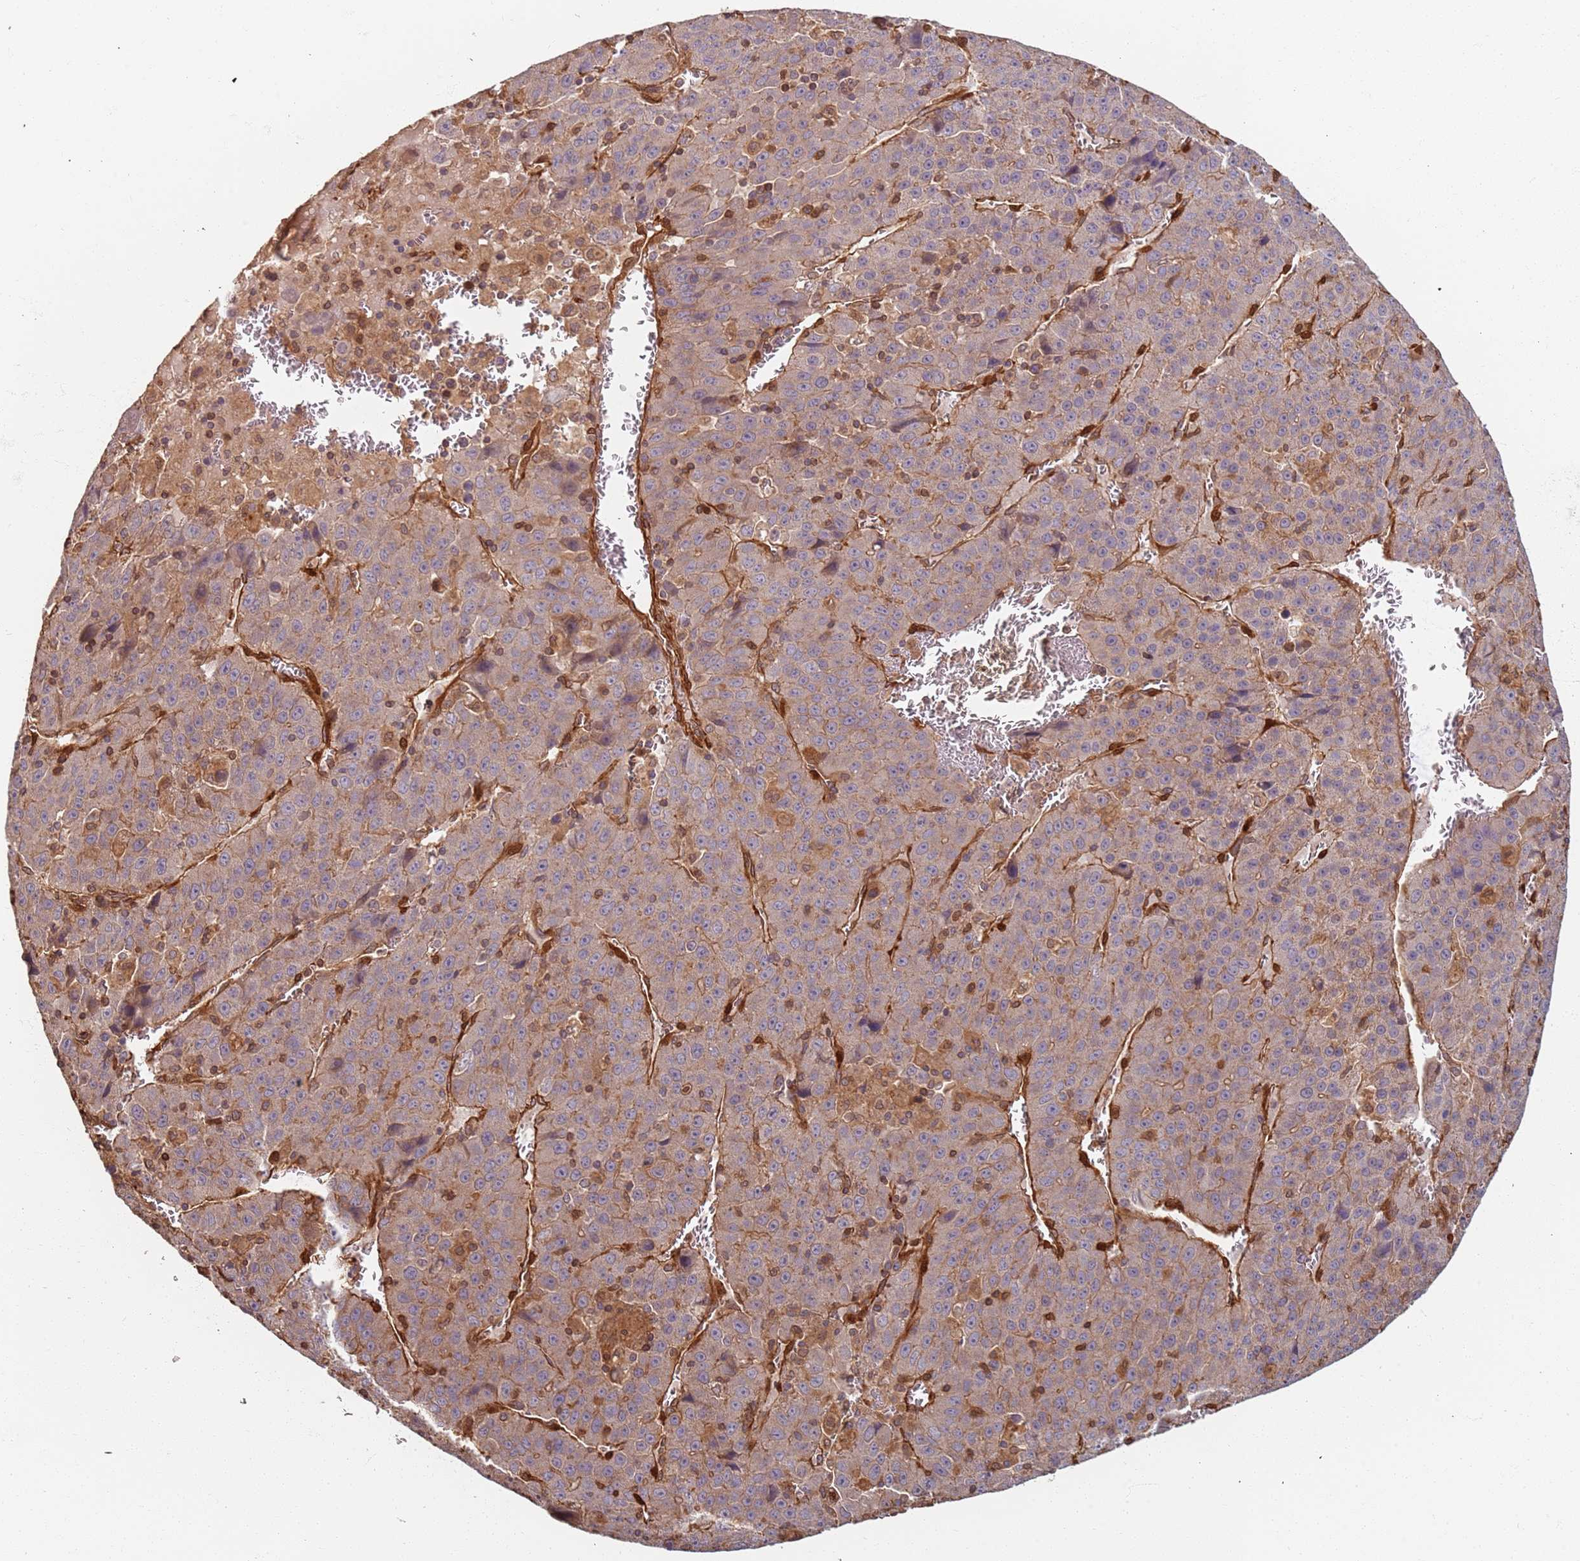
{"staining": {"intensity": "weak", "quantity": "<25%", "location": "cytoplasmic/membranous"}, "tissue": "liver cancer", "cell_type": "Tumor cells", "image_type": "cancer", "snomed": [{"axis": "morphology", "description": "Carcinoma, Hepatocellular, NOS"}, {"axis": "topography", "description": "Liver"}], "caption": "This is an immunohistochemistry image of human hepatocellular carcinoma (liver). There is no staining in tumor cells.", "gene": "SDCCAG8", "patient": {"sex": "female", "age": 53}}